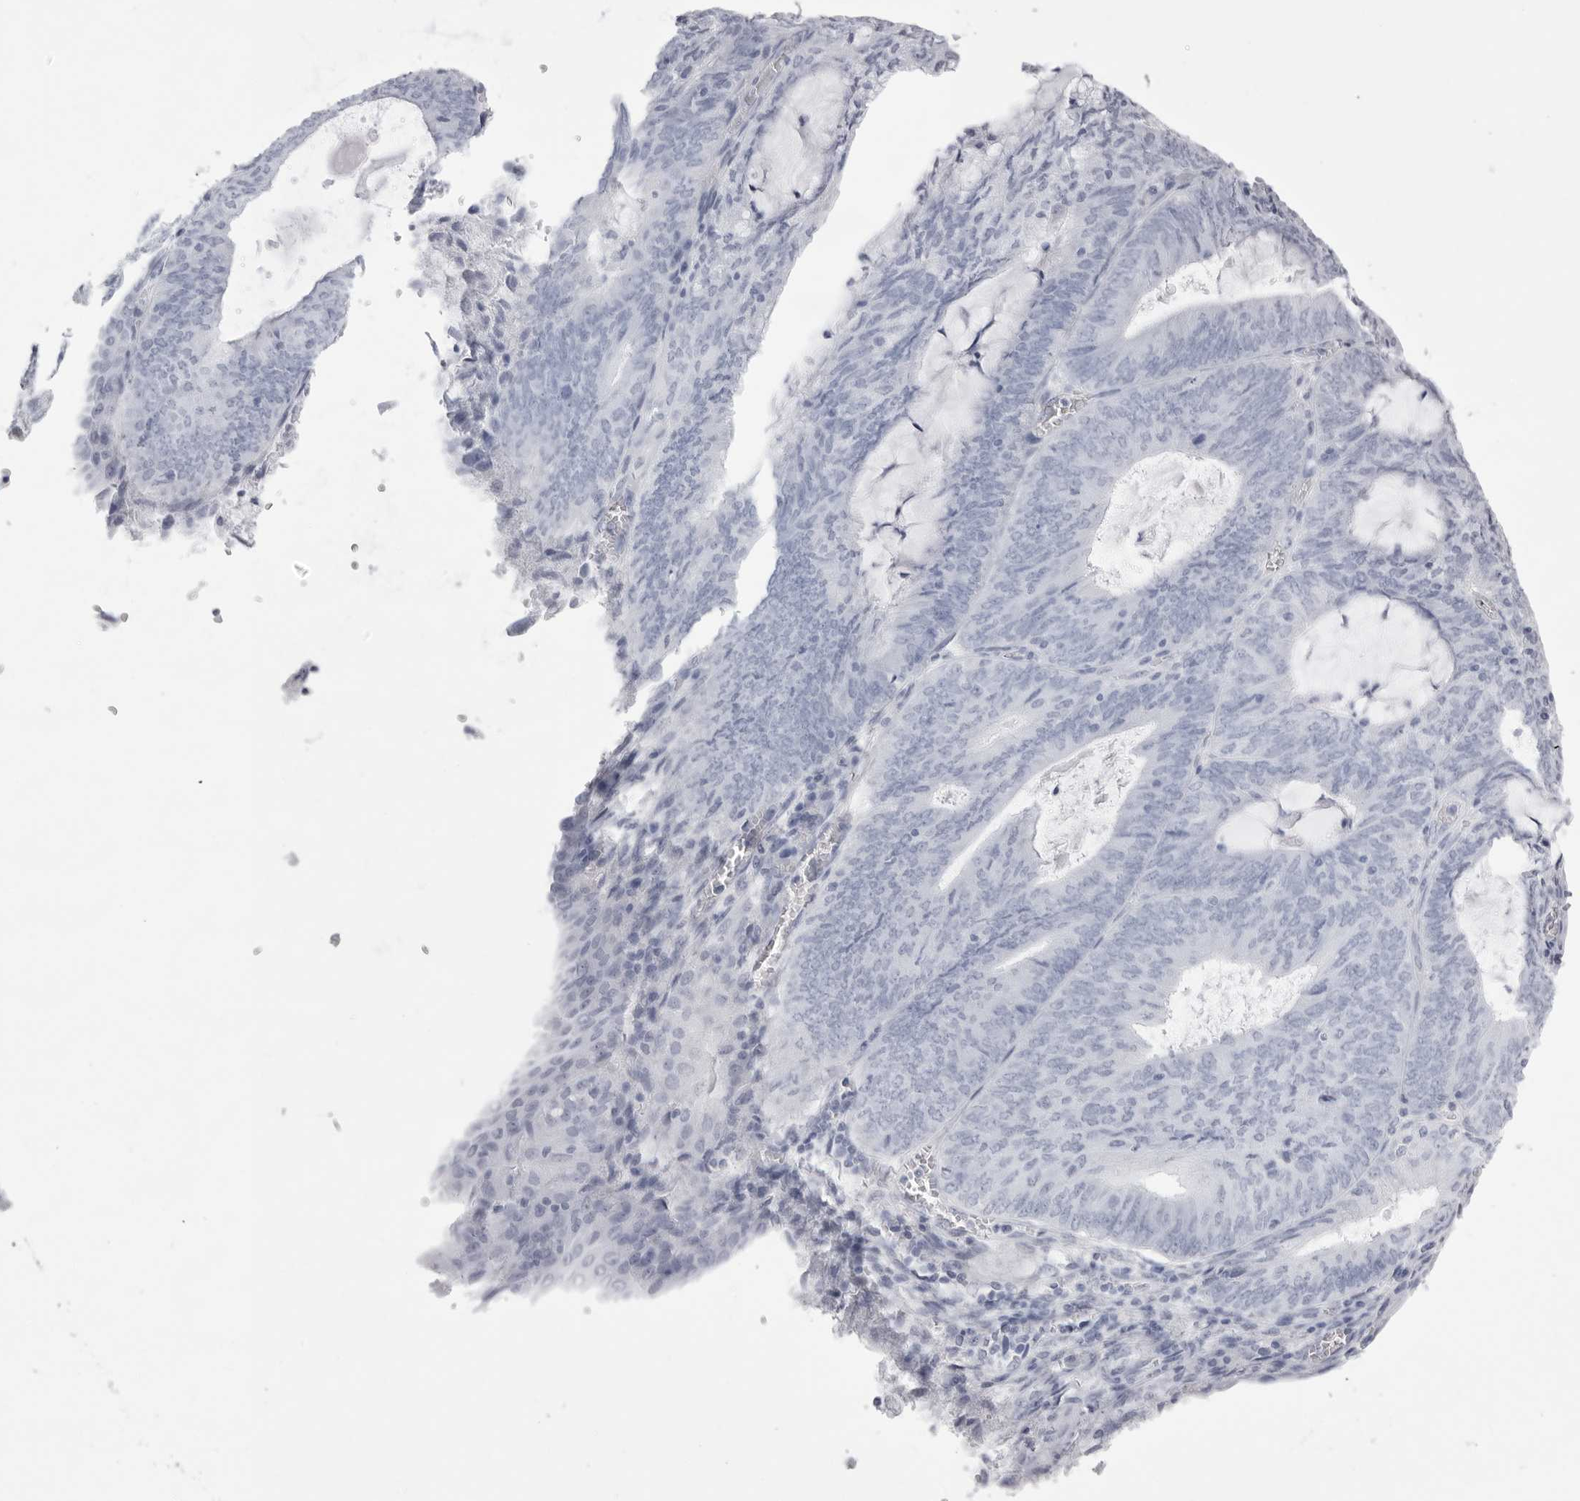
{"staining": {"intensity": "negative", "quantity": "none", "location": "none"}, "tissue": "endometrial cancer", "cell_type": "Tumor cells", "image_type": "cancer", "snomed": [{"axis": "morphology", "description": "Adenocarcinoma, NOS"}, {"axis": "topography", "description": "Endometrium"}], "caption": "IHC photomicrograph of endometrial cancer stained for a protein (brown), which exhibits no positivity in tumor cells.", "gene": "TMOD4", "patient": {"sex": "female", "age": 81}}